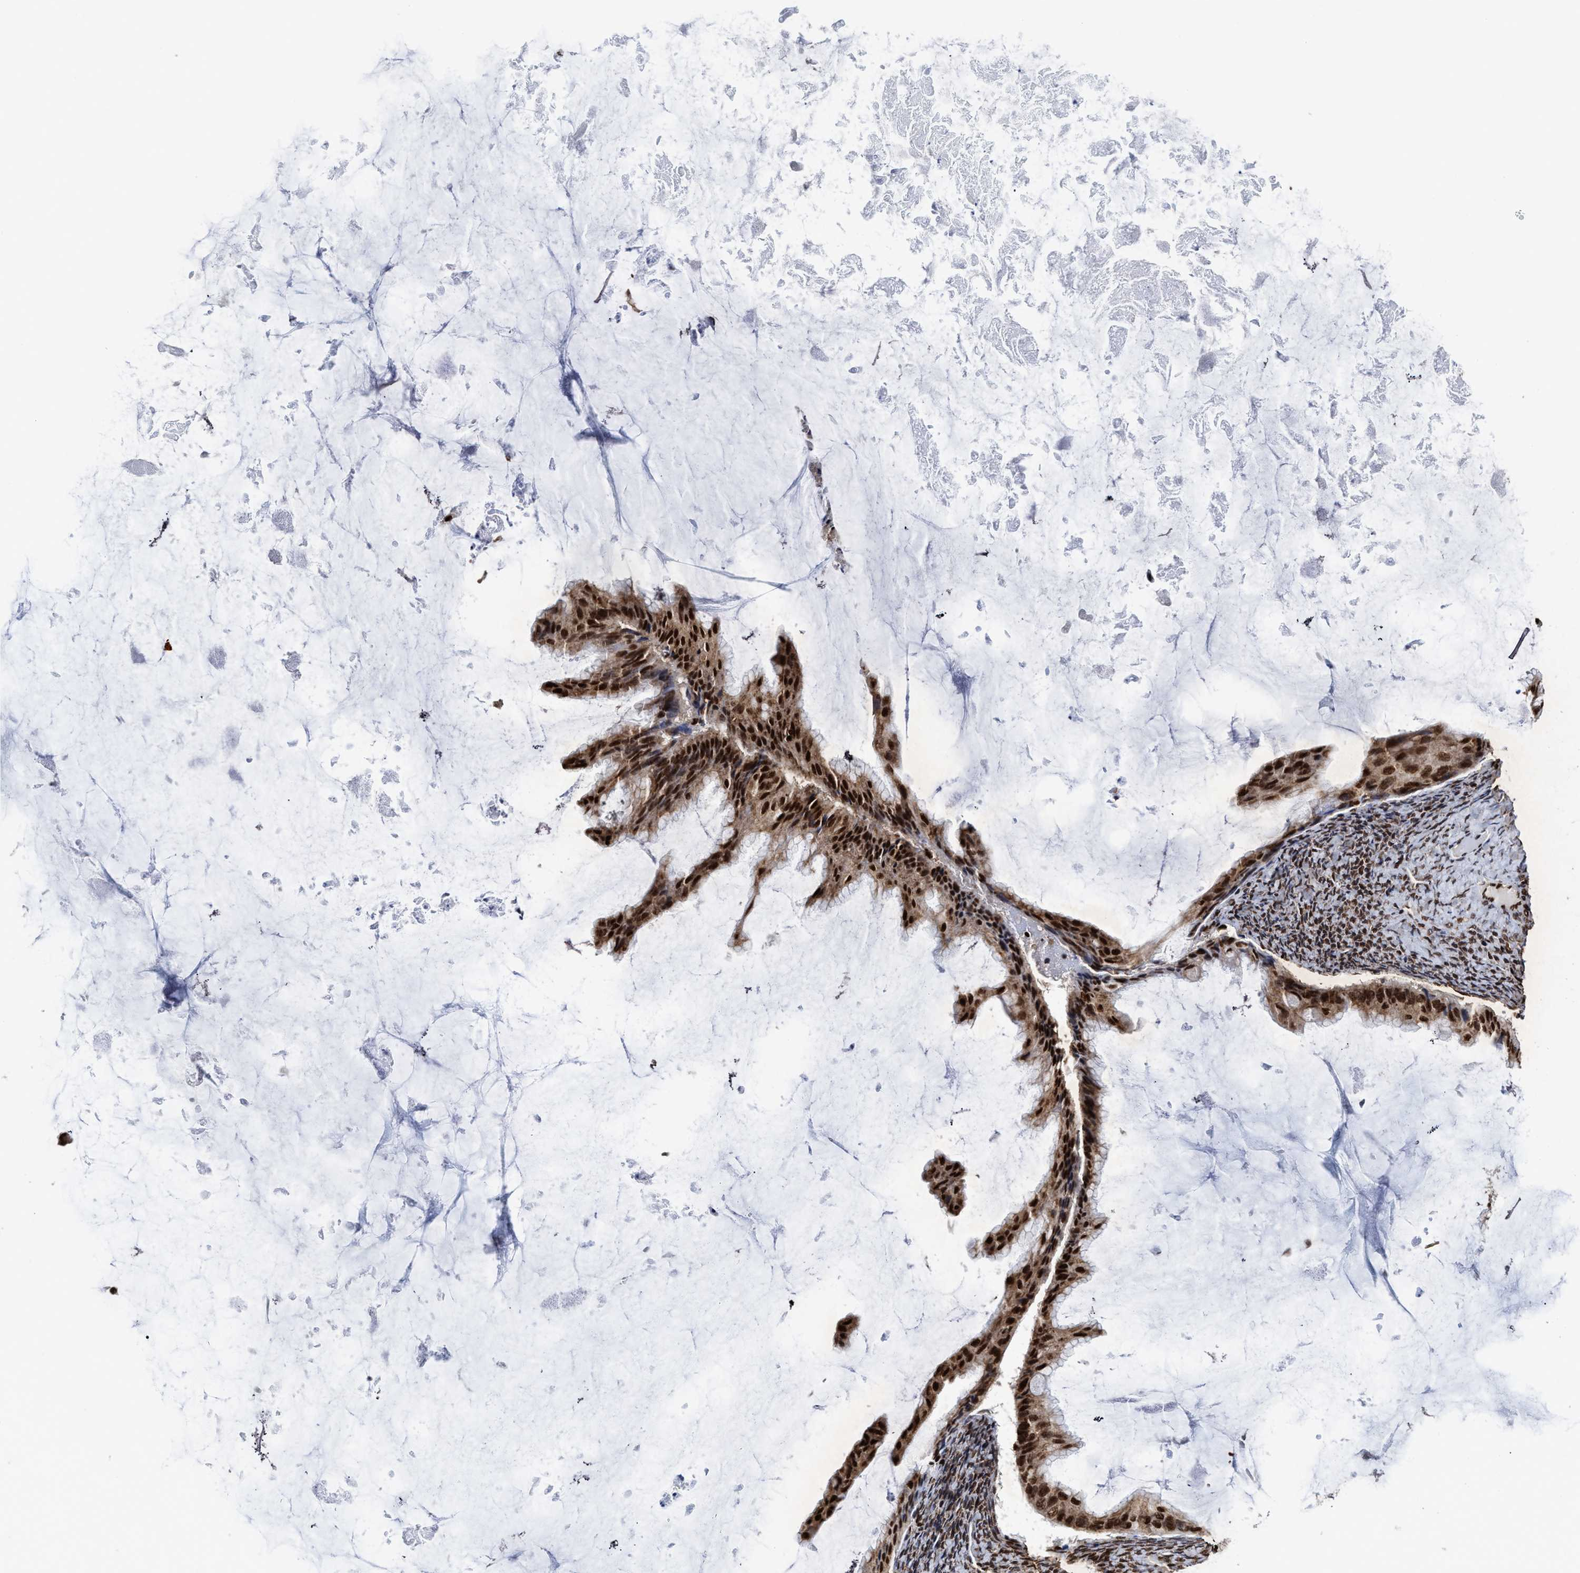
{"staining": {"intensity": "strong", "quantity": ">75%", "location": "cytoplasmic/membranous,nuclear"}, "tissue": "ovarian cancer", "cell_type": "Tumor cells", "image_type": "cancer", "snomed": [{"axis": "morphology", "description": "Cystadenocarcinoma, mucinous, NOS"}, {"axis": "topography", "description": "Ovary"}], "caption": "Protein expression analysis of ovarian cancer (mucinous cystadenocarcinoma) demonstrates strong cytoplasmic/membranous and nuclear expression in about >75% of tumor cells. (DAB (3,3'-diaminobenzidine) IHC with brightfield microscopy, high magnification).", "gene": "ALYREF", "patient": {"sex": "female", "age": 61}}